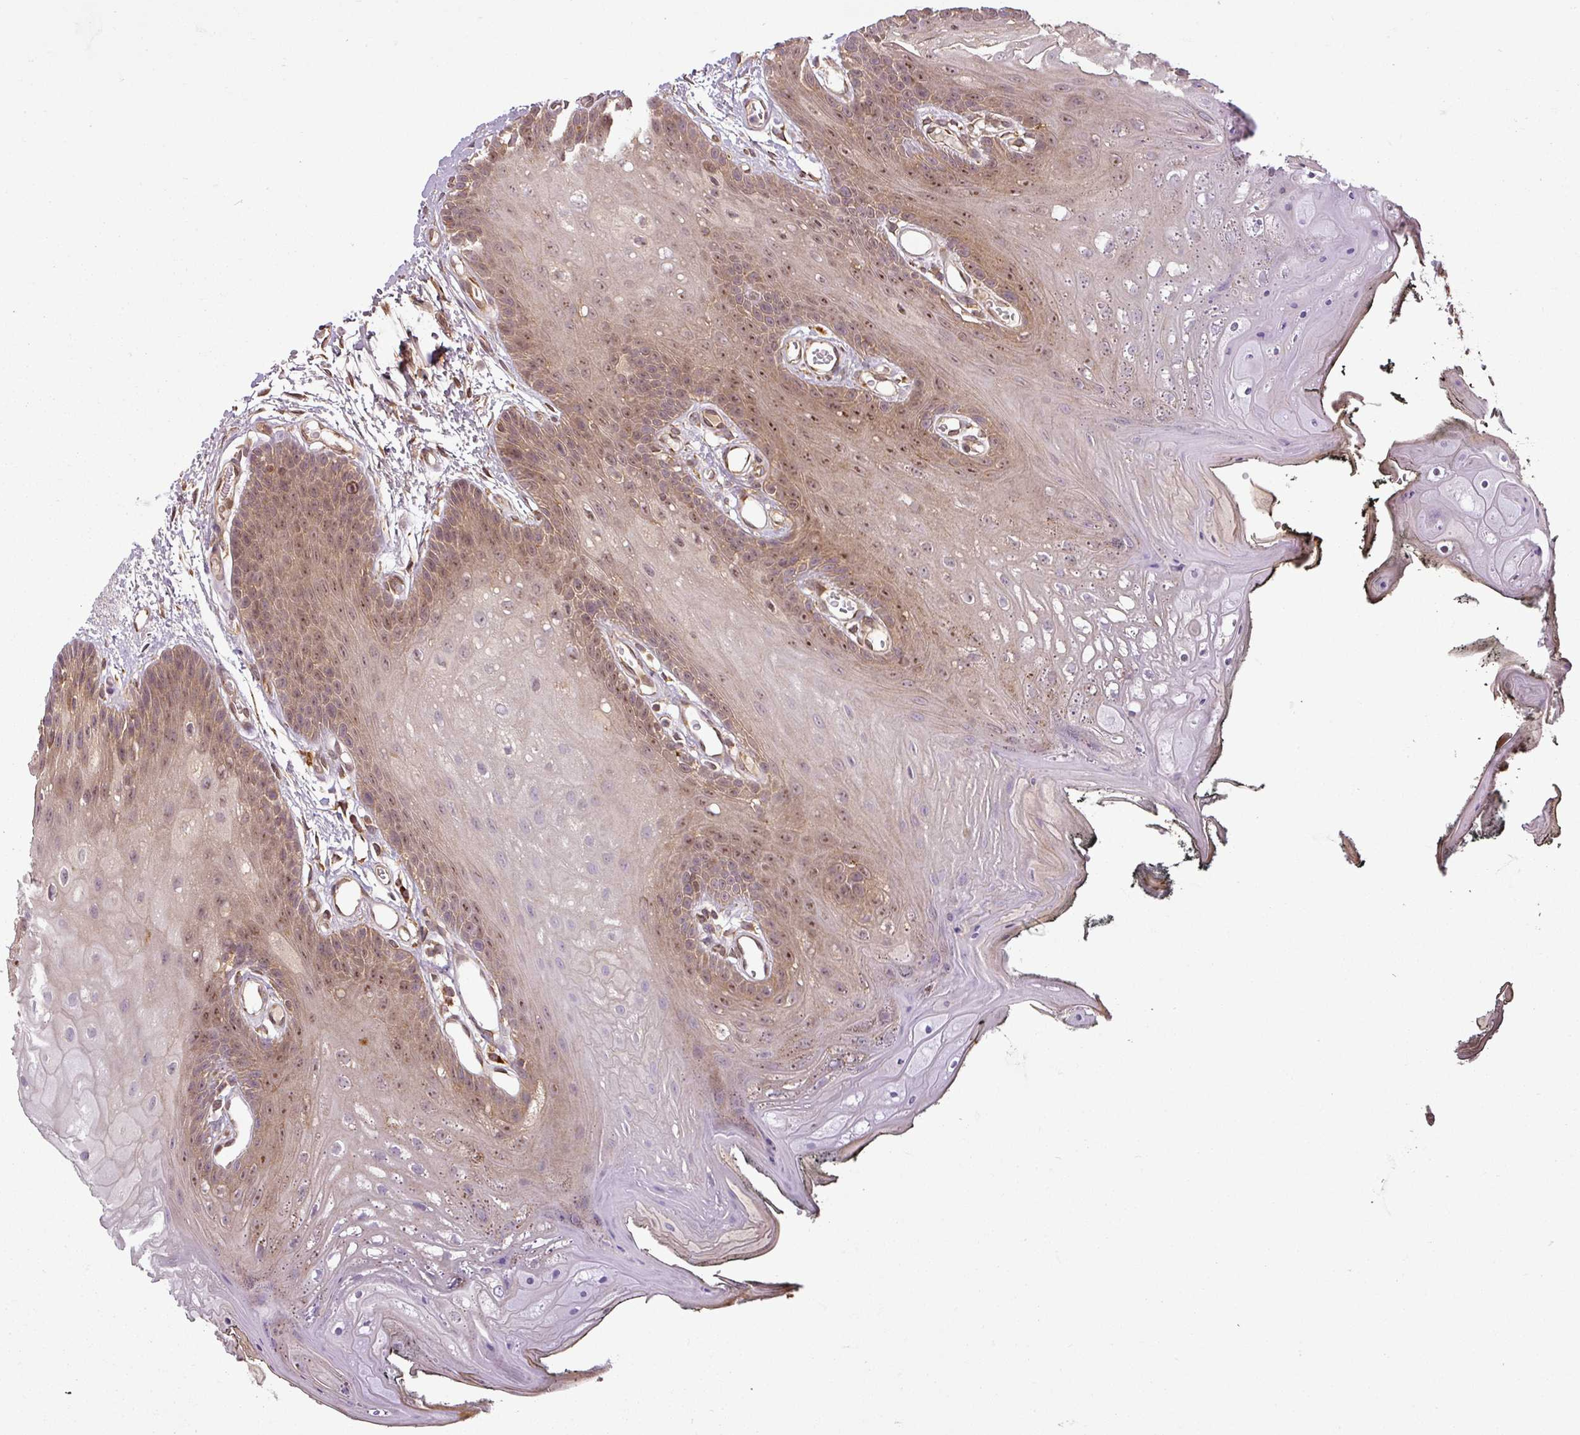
{"staining": {"intensity": "moderate", "quantity": ">75%", "location": "cytoplasmic/membranous,nuclear"}, "tissue": "oral mucosa", "cell_type": "Squamous epithelial cells", "image_type": "normal", "snomed": [{"axis": "morphology", "description": "Normal tissue, NOS"}, {"axis": "morphology", "description": "Squamous cell carcinoma, NOS"}, {"axis": "topography", "description": "Oral tissue"}, {"axis": "topography", "description": "Head-Neck"}], "caption": "High-magnification brightfield microscopy of benign oral mucosa stained with DAB (brown) and counterstained with hematoxylin (blue). squamous epithelial cells exhibit moderate cytoplasmic/membranous,nuclear positivity is present in about>75% of cells. (Stains: DAB in brown, nuclei in blue, Microscopy: brightfield microscopy at high magnification).", "gene": "DIMT1", "patient": {"sex": "female", "age": 81}}